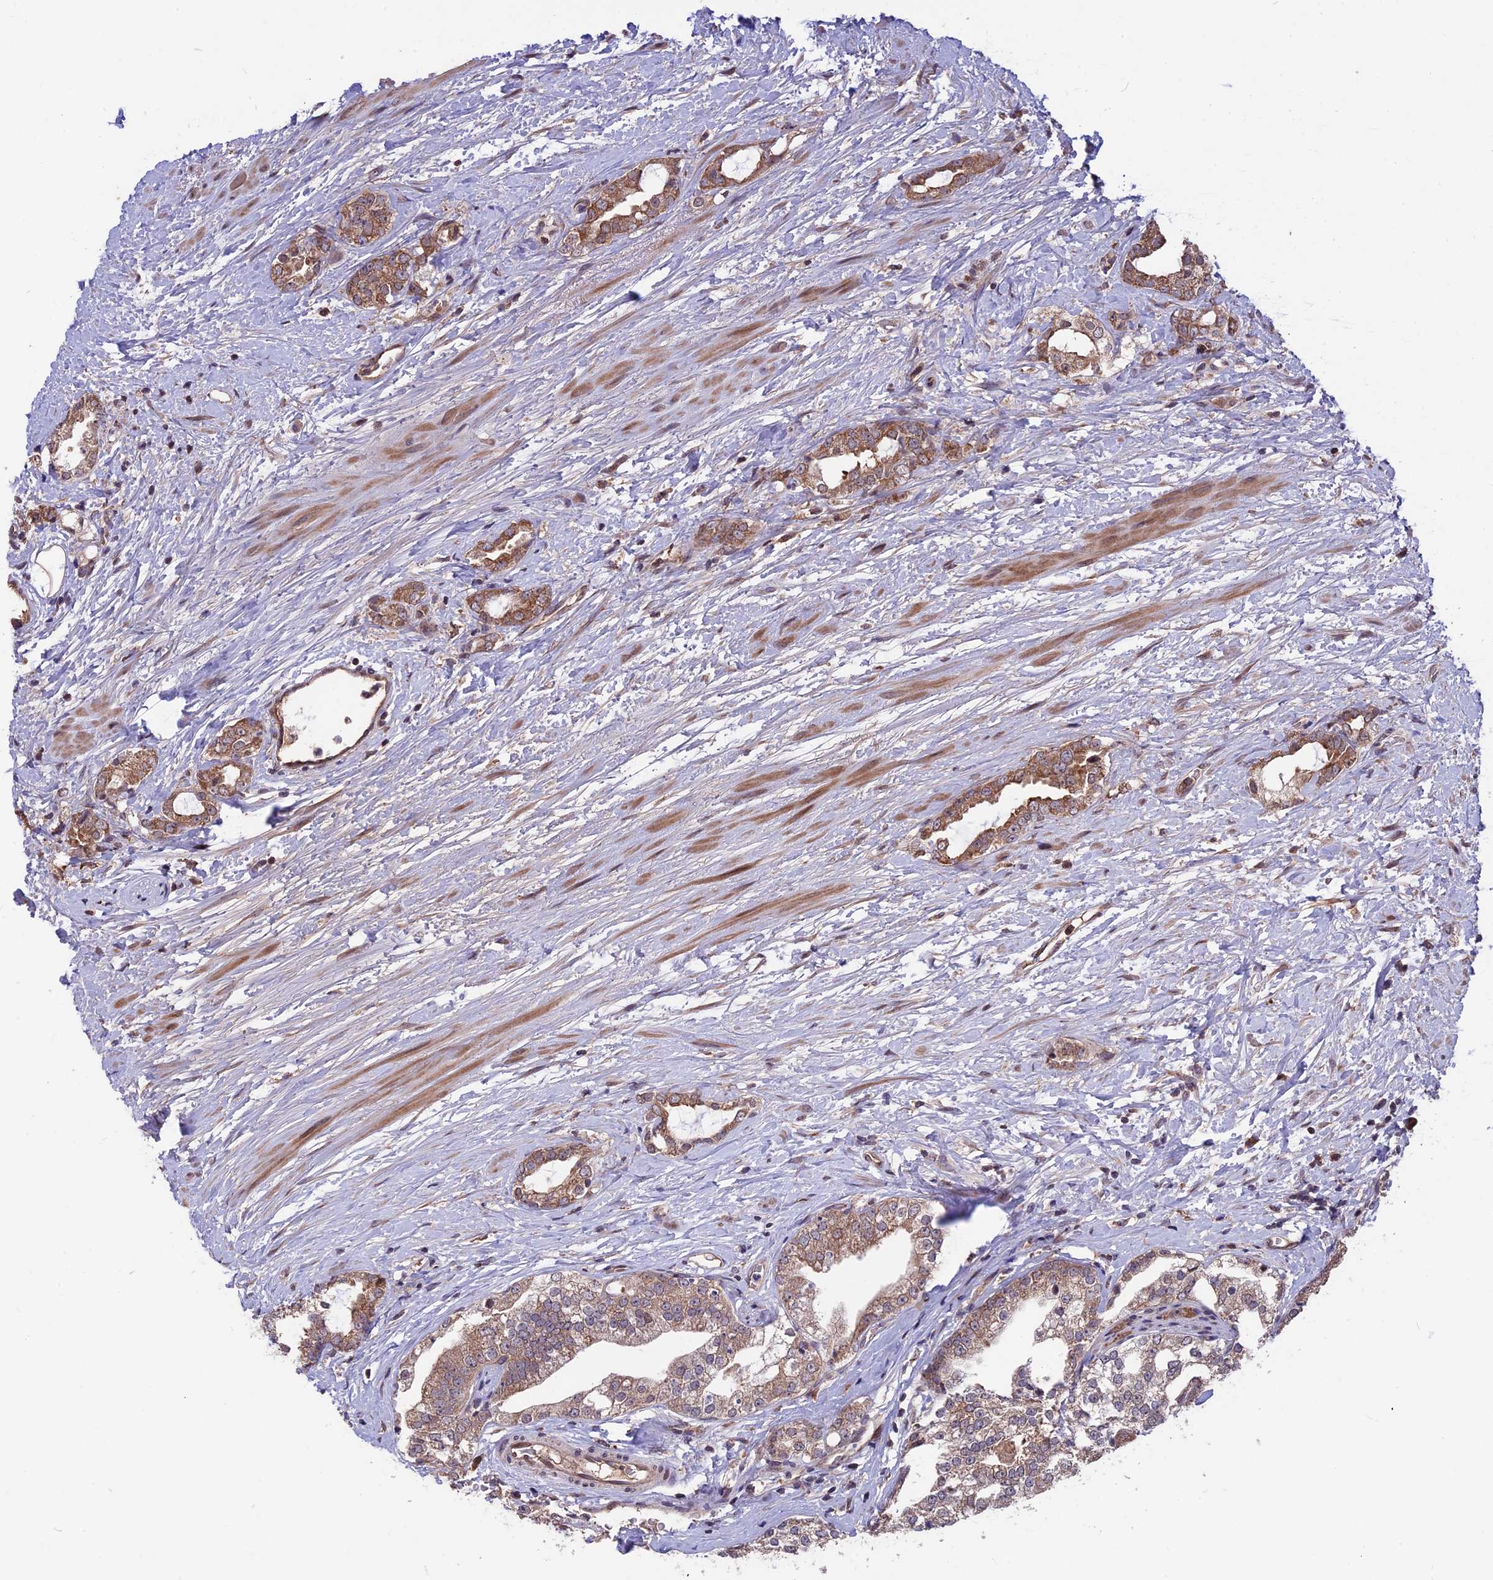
{"staining": {"intensity": "moderate", "quantity": ">75%", "location": "cytoplasmic/membranous"}, "tissue": "prostate cancer", "cell_type": "Tumor cells", "image_type": "cancer", "snomed": [{"axis": "morphology", "description": "Adenocarcinoma, High grade"}, {"axis": "topography", "description": "Prostate"}], "caption": "Immunohistochemistry (IHC) (DAB) staining of prostate cancer (adenocarcinoma (high-grade)) reveals moderate cytoplasmic/membranous protein positivity in about >75% of tumor cells. Nuclei are stained in blue.", "gene": "ZNF598", "patient": {"sex": "male", "age": 64}}